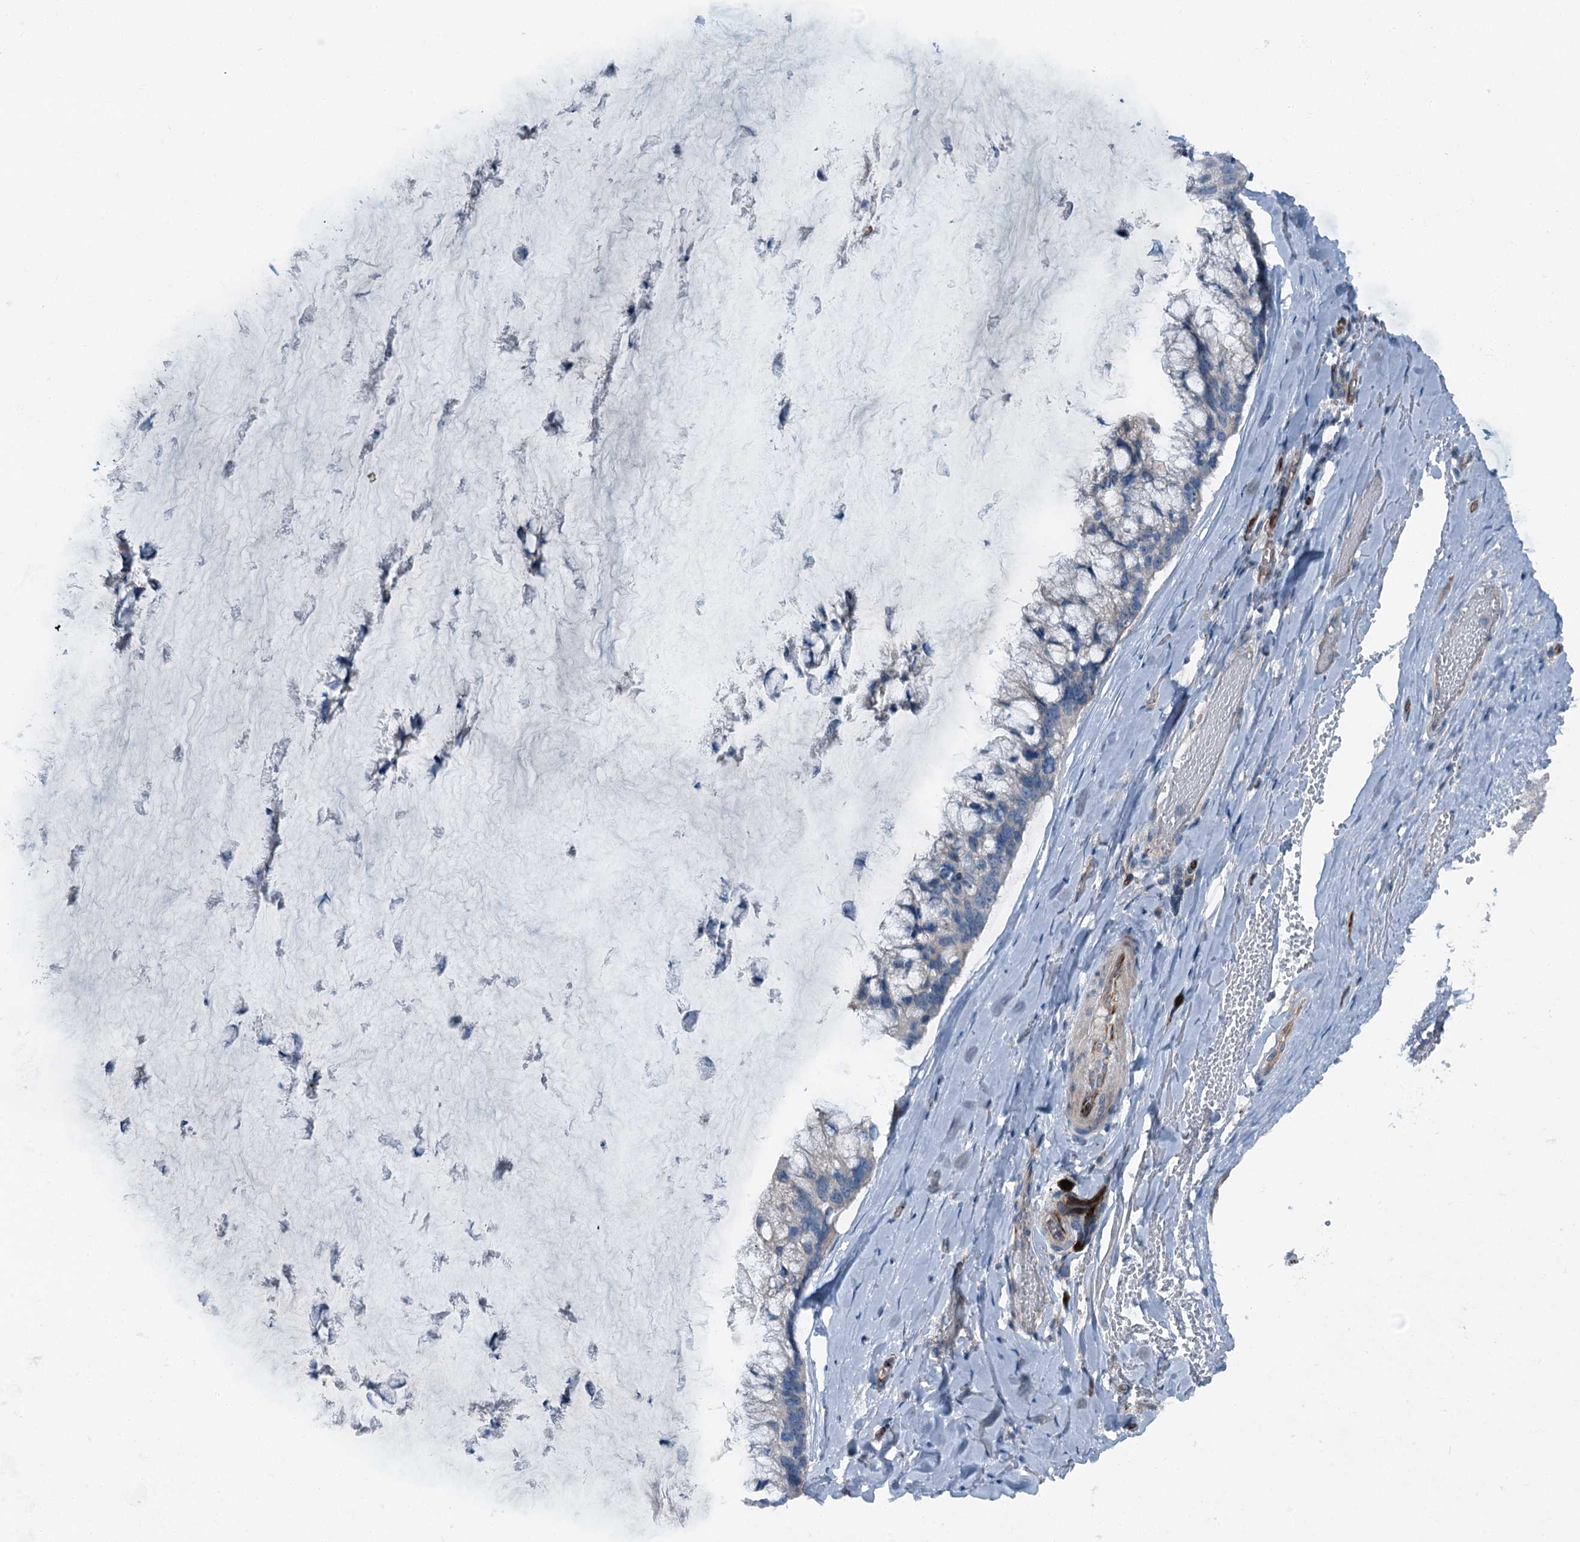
{"staining": {"intensity": "negative", "quantity": "none", "location": "none"}, "tissue": "ovarian cancer", "cell_type": "Tumor cells", "image_type": "cancer", "snomed": [{"axis": "morphology", "description": "Cystadenocarcinoma, mucinous, NOS"}, {"axis": "topography", "description": "Ovary"}], "caption": "Ovarian mucinous cystadenocarcinoma was stained to show a protein in brown. There is no significant staining in tumor cells.", "gene": "AXL", "patient": {"sex": "female", "age": 39}}